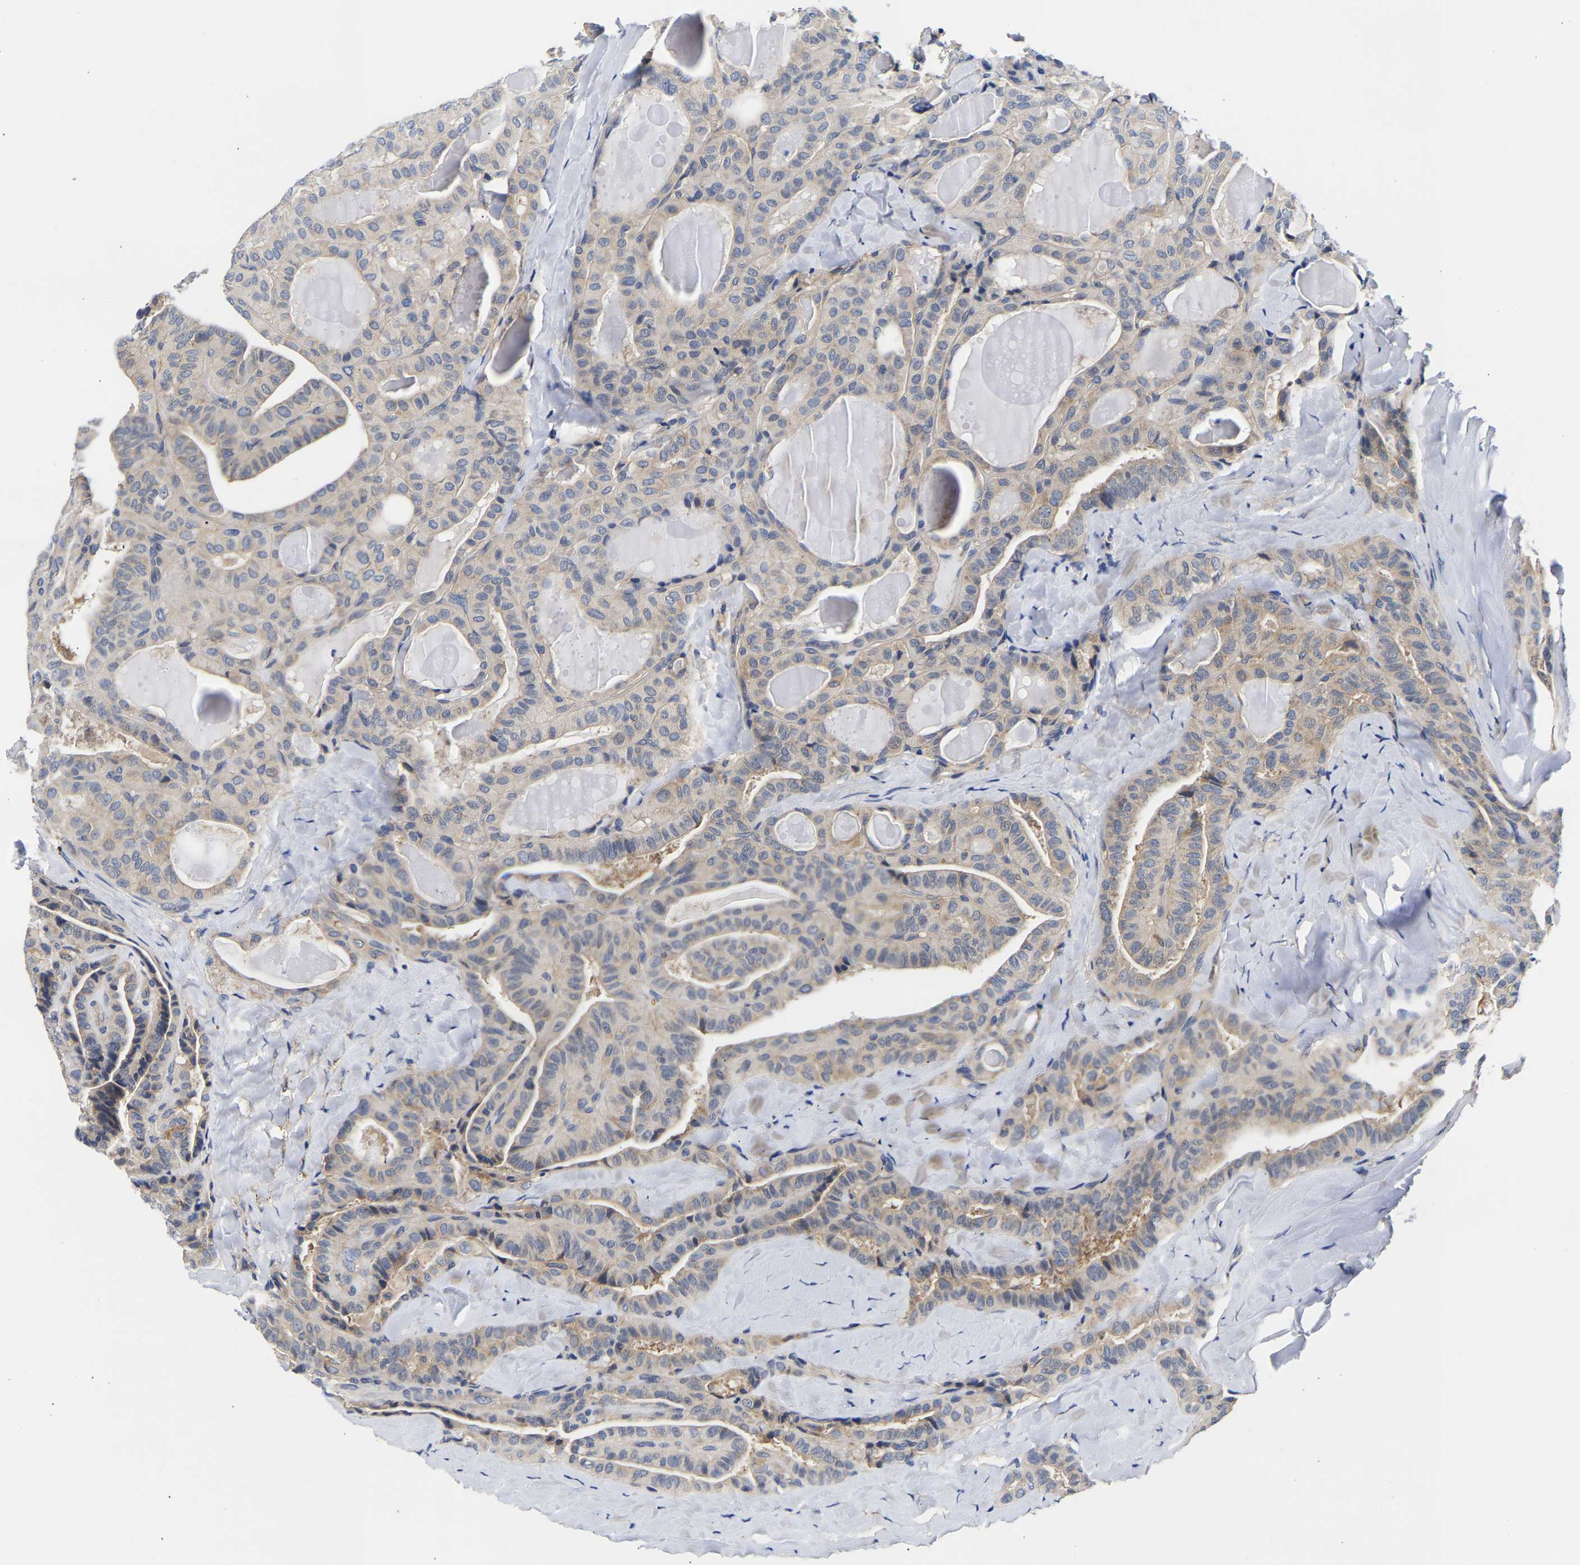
{"staining": {"intensity": "weak", "quantity": "<25%", "location": "cytoplasmic/membranous"}, "tissue": "thyroid cancer", "cell_type": "Tumor cells", "image_type": "cancer", "snomed": [{"axis": "morphology", "description": "Papillary adenocarcinoma, NOS"}, {"axis": "topography", "description": "Thyroid gland"}], "caption": "Immunohistochemical staining of thyroid cancer exhibits no significant positivity in tumor cells. Nuclei are stained in blue.", "gene": "CCDC6", "patient": {"sex": "male", "age": 77}}